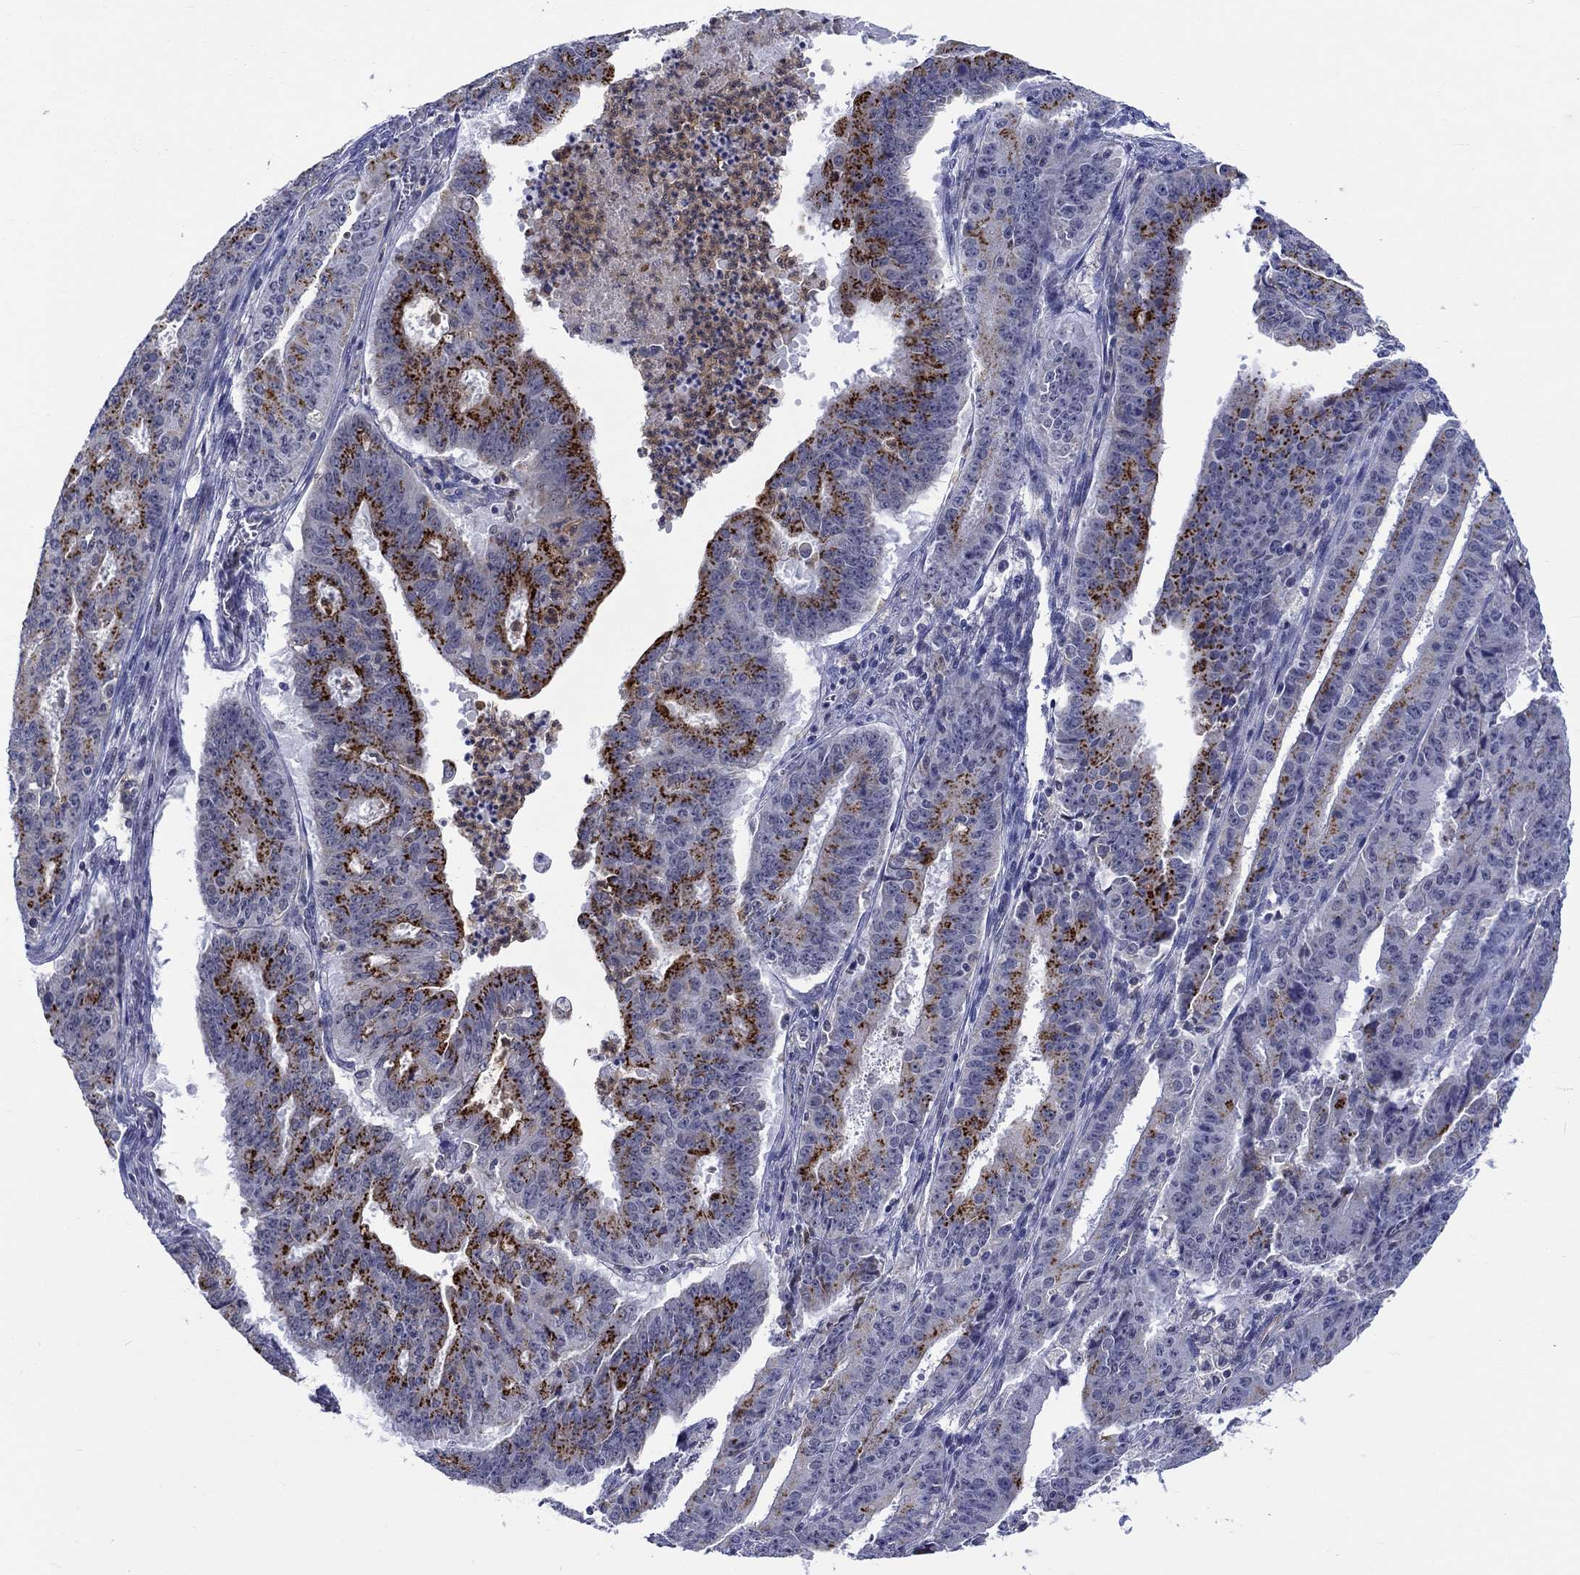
{"staining": {"intensity": "strong", "quantity": "25%-75%", "location": "cytoplasmic/membranous"}, "tissue": "ovarian cancer", "cell_type": "Tumor cells", "image_type": "cancer", "snomed": [{"axis": "morphology", "description": "Carcinoma, endometroid"}, {"axis": "topography", "description": "Ovary"}], "caption": "A brown stain highlights strong cytoplasmic/membranous staining of a protein in endometroid carcinoma (ovarian) tumor cells. The staining is performed using DAB brown chromogen to label protein expression. The nuclei are counter-stained blue using hematoxylin.", "gene": "ST6GALNAC1", "patient": {"sex": "female", "age": 42}}